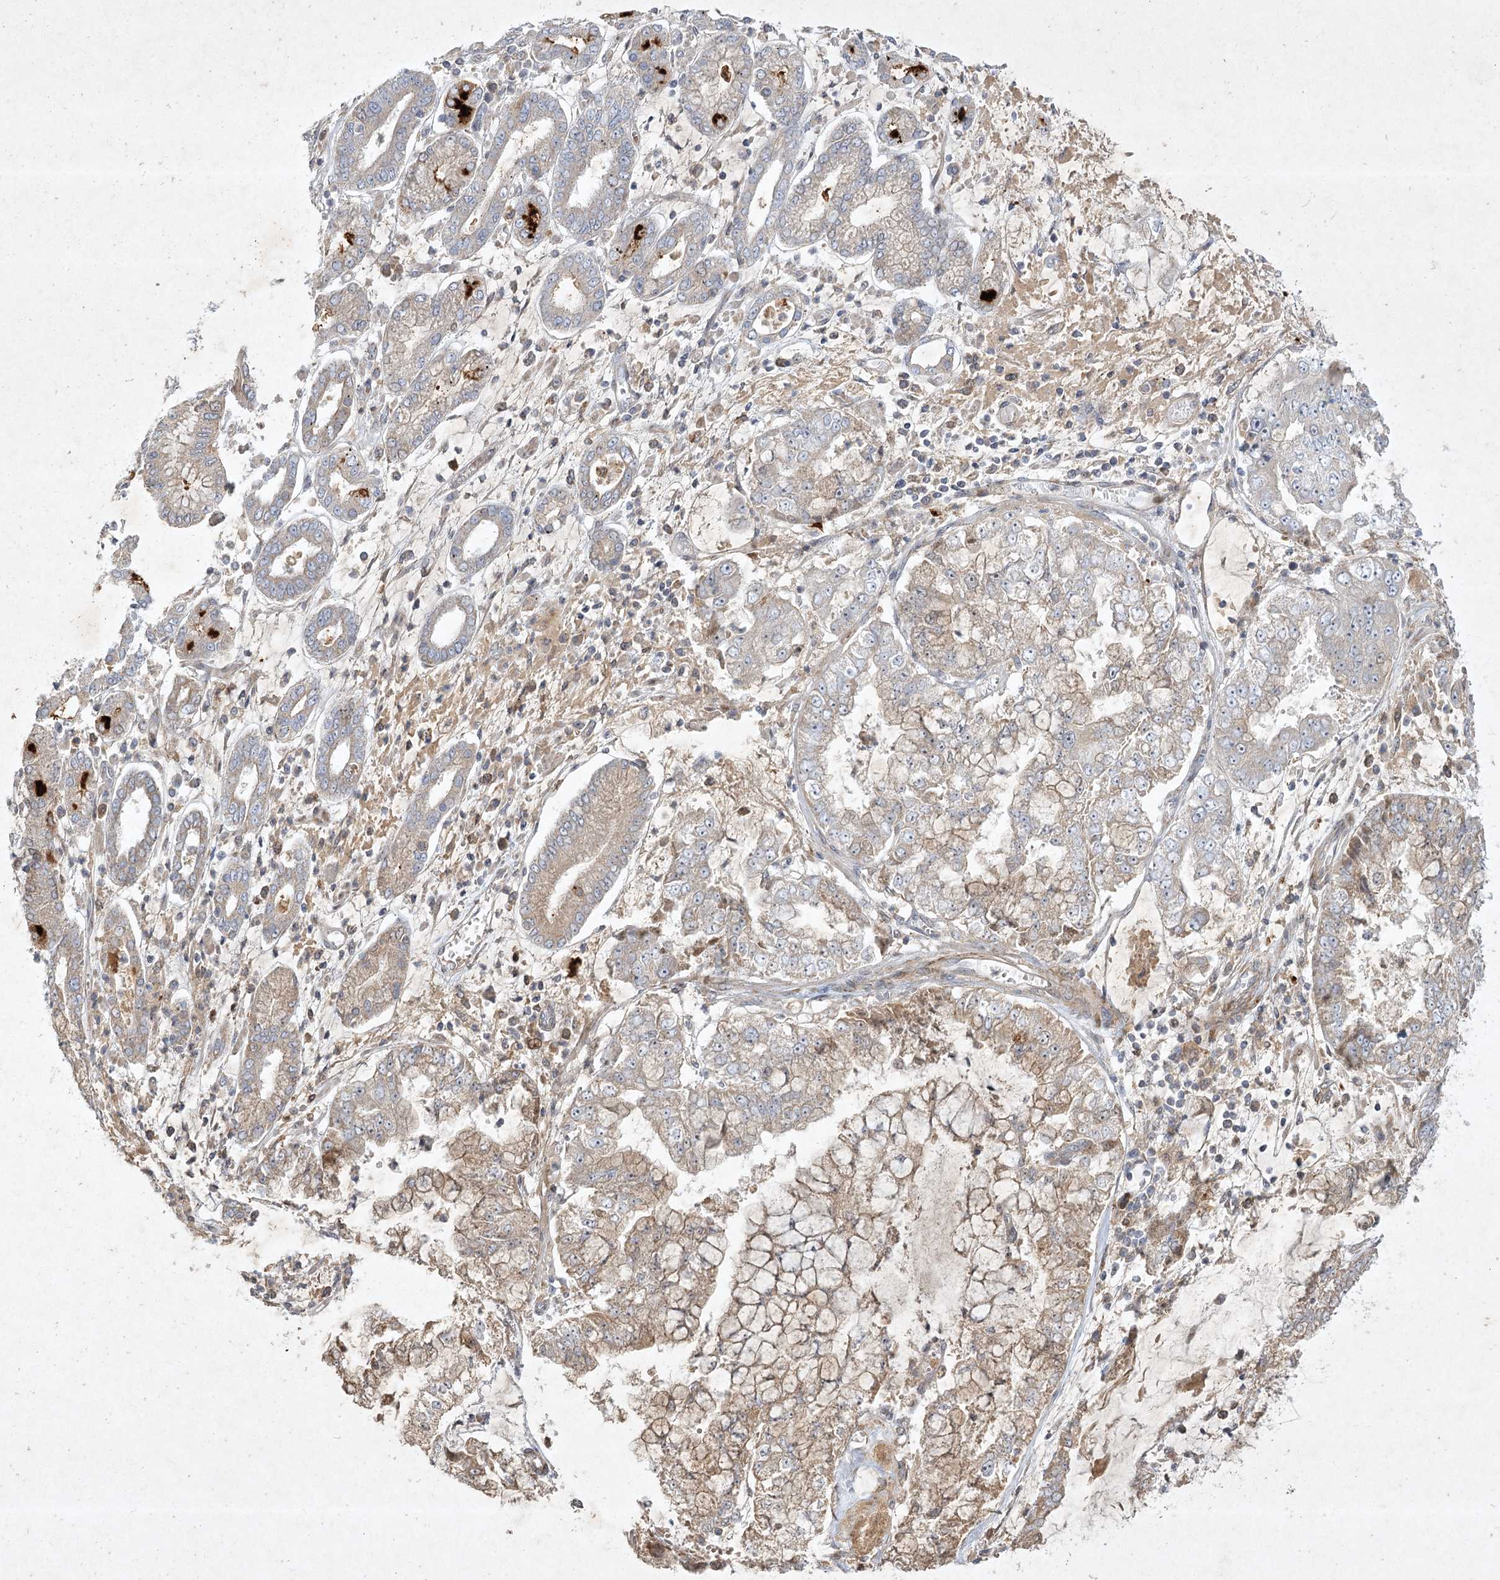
{"staining": {"intensity": "weak", "quantity": "25%-75%", "location": "cytoplasmic/membranous"}, "tissue": "stomach cancer", "cell_type": "Tumor cells", "image_type": "cancer", "snomed": [{"axis": "morphology", "description": "Adenocarcinoma, NOS"}, {"axis": "topography", "description": "Stomach"}], "caption": "DAB (3,3'-diaminobenzidine) immunohistochemical staining of human adenocarcinoma (stomach) reveals weak cytoplasmic/membranous protein expression in about 25%-75% of tumor cells.", "gene": "KBTBD4", "patient": {"sex": "male", "age": 76}}